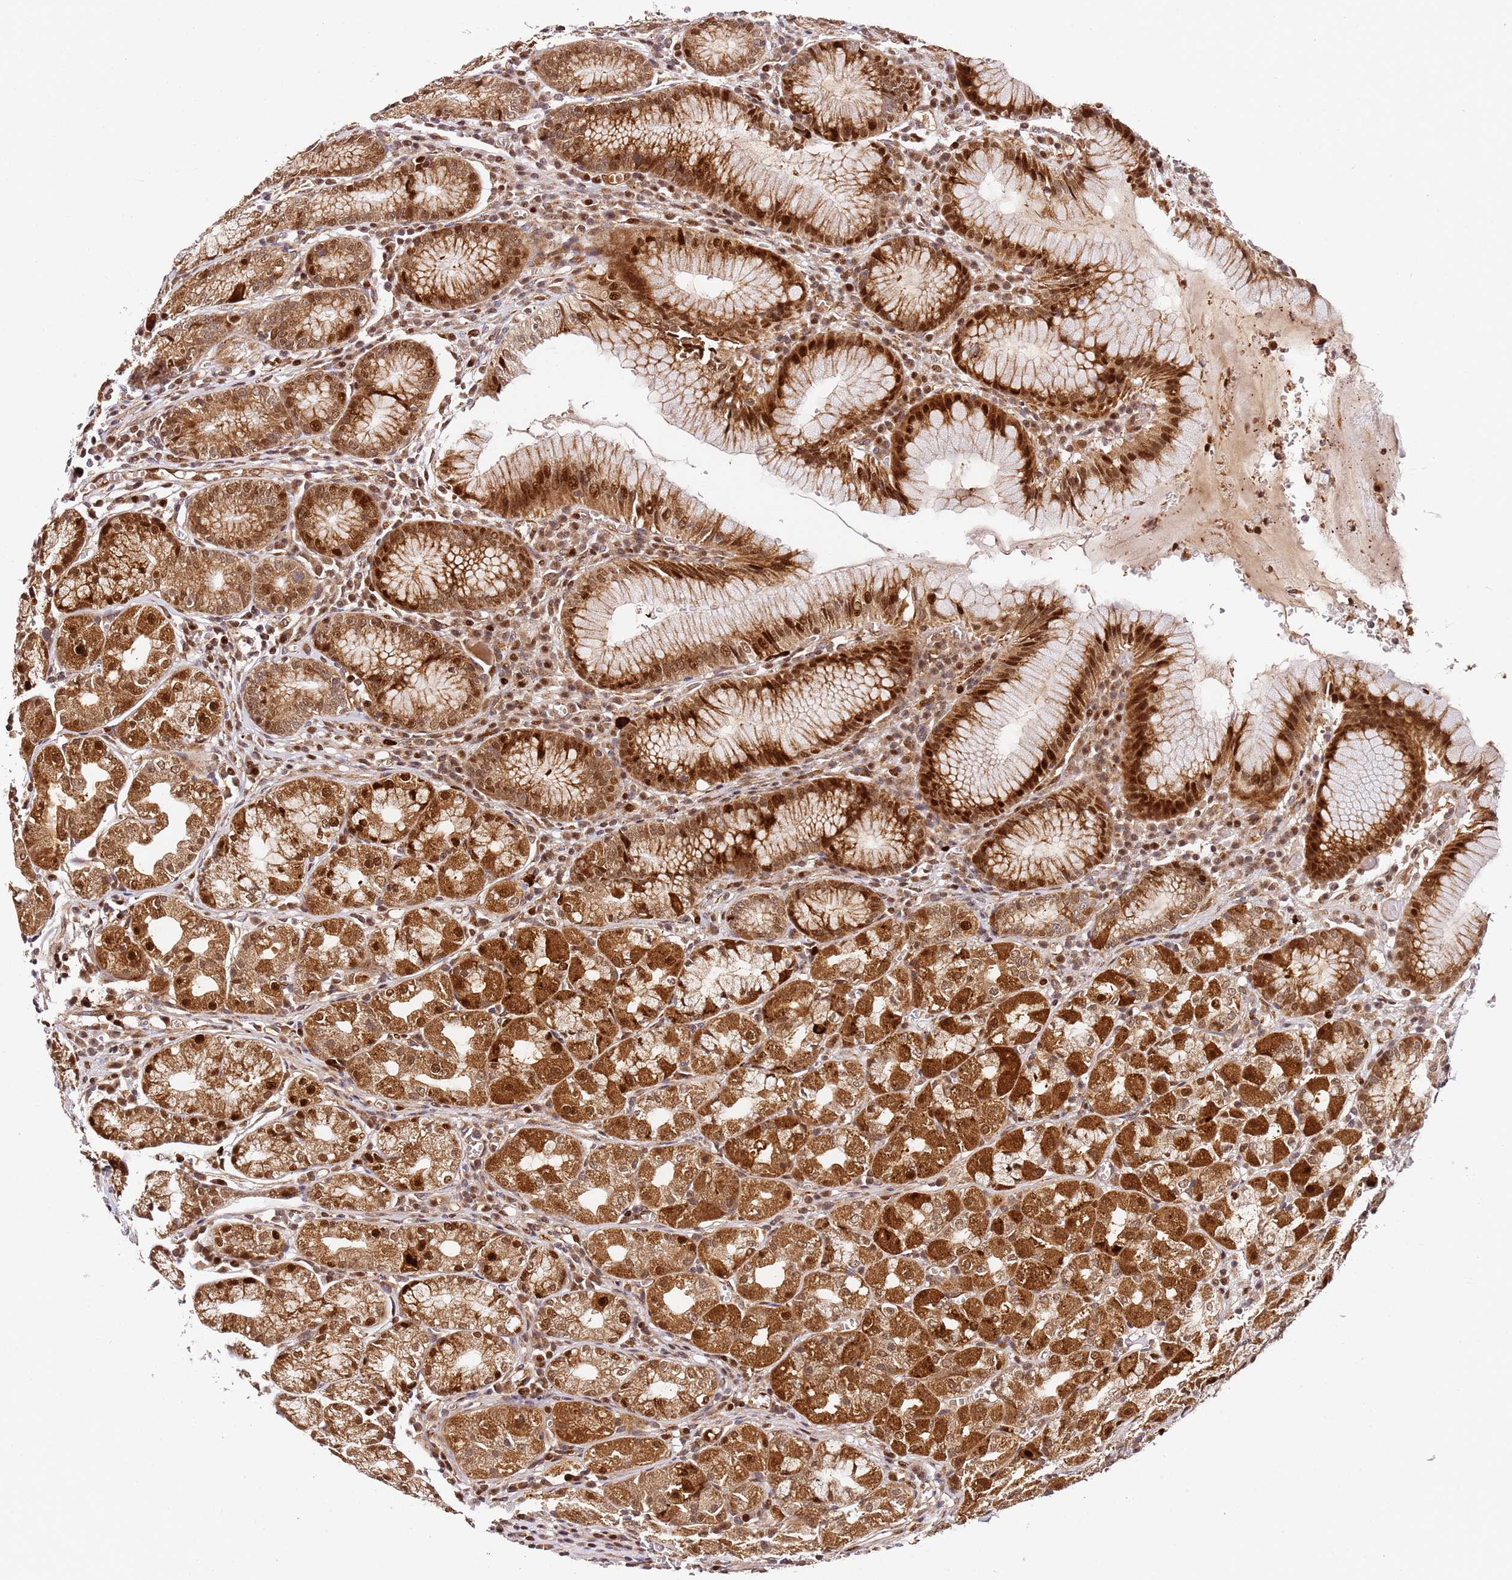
{"staining": {"intensity": "strong", "quantity": ">75%", "location": "cytoplasmic/membranous,nuclear"}, "tissue": "stomach", "cell_type": "Glandular cells", "image_type": "normal", "snomed": [{"axis": "morphology", "description": "Normal tissue, NOS"}, {"axis": "topography", "description": "Stomach"}], "caption": "A brown stain shows strong cytoplasmic/membranous,nuclear staining of a protein in glandular cells of unremarkable stomach. The staining is performed using DAB brown chromogen to label protein expression. The nuclei are counter-stained blue using hematoxylin.", "gene": "SMOX", "patient": {"sex": "male", "age": 55}}